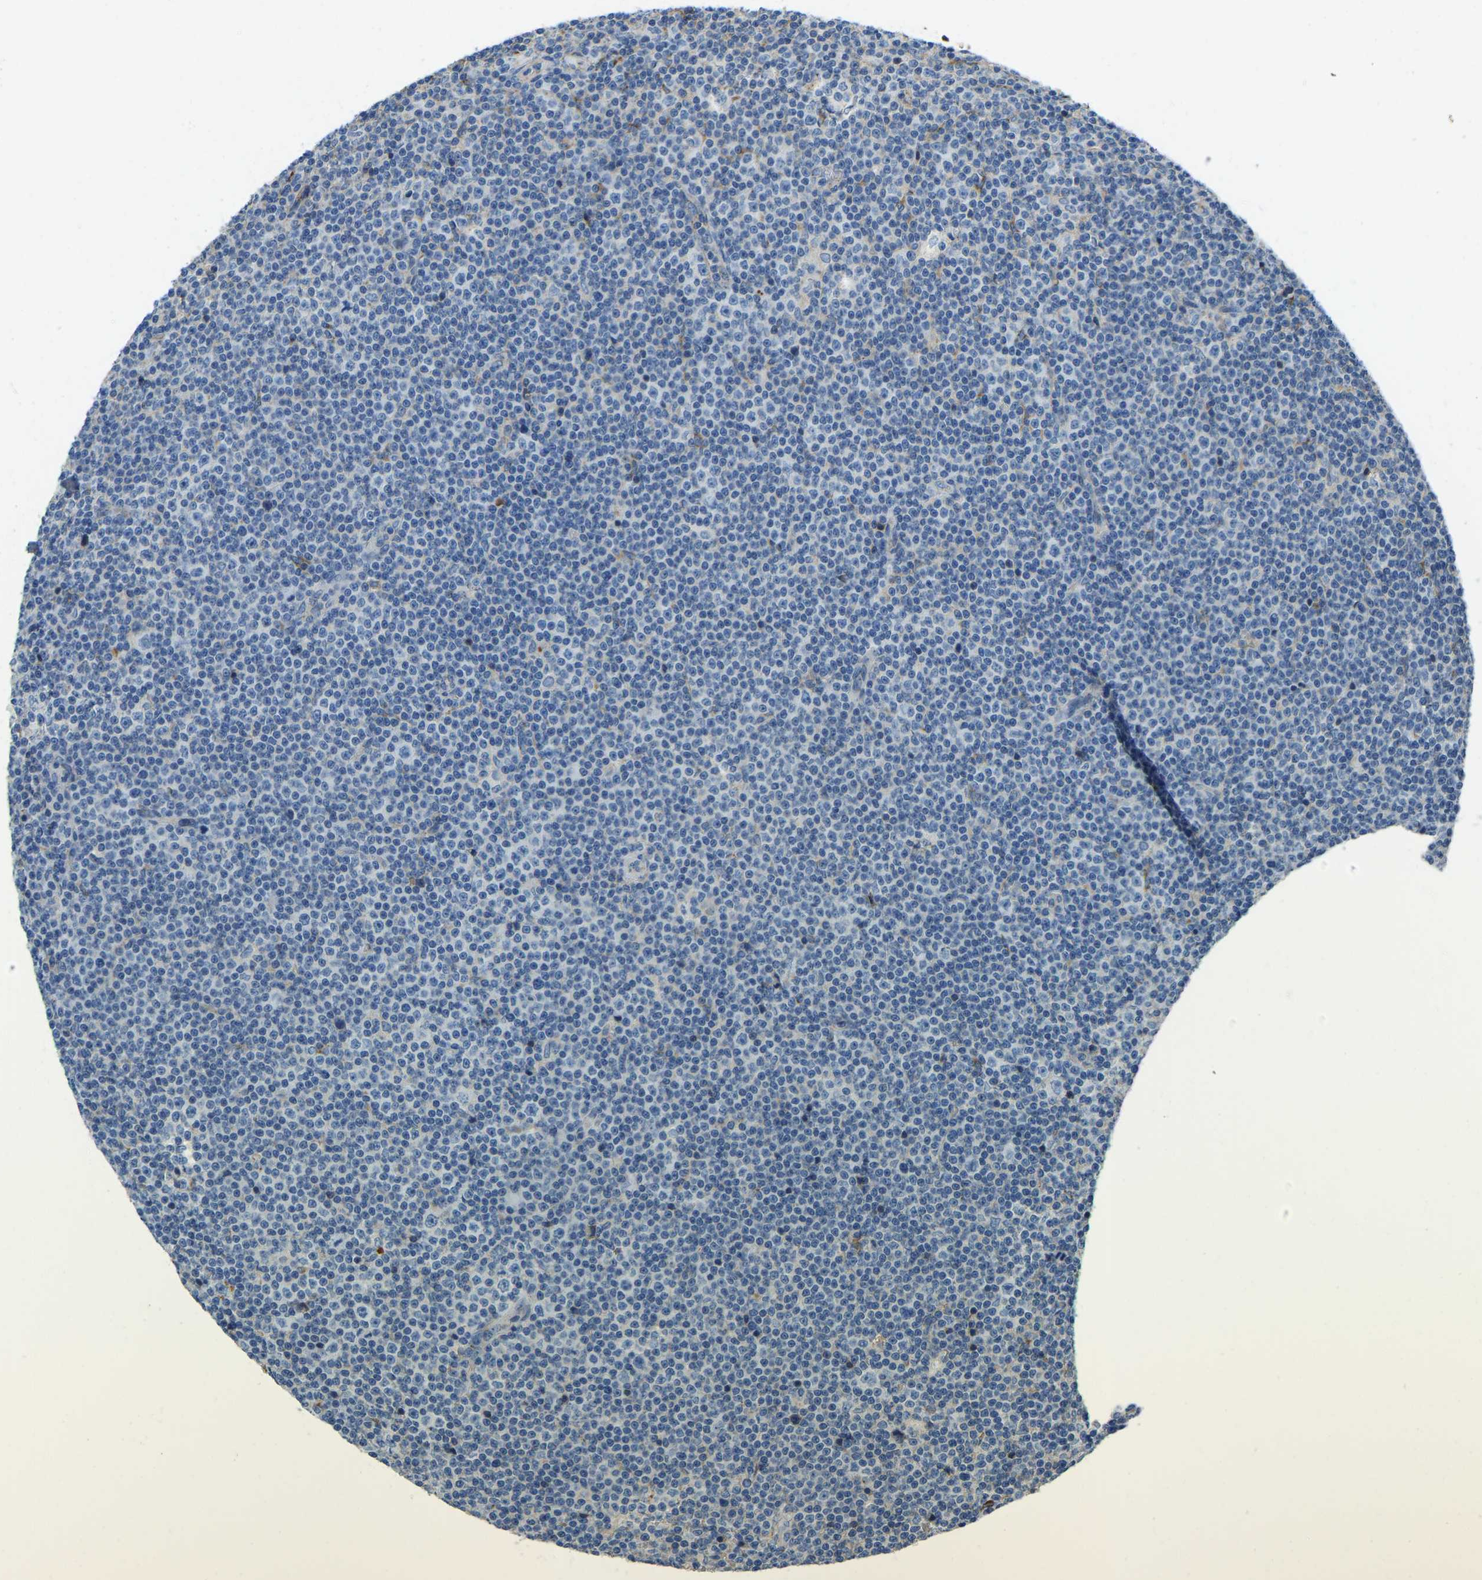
{"staining": {"intensity": "negative", "quantity": "none", "location": "none"}, "tissue": "lymphoma", "cell_type": "Tumor cells", "image_type": "cancer", "snomed": [{"axis": "morphology", "description": "Malignant lymphoma, non-Hodgkin's type, Low grade"}, {"axis": "topography", "description": "Lymph node"}], "caption": "Tumor cells show no significant protein positivity in lymphoma.", "gene": "THBS4", "patient": {"sex": "female", "age": 67}}